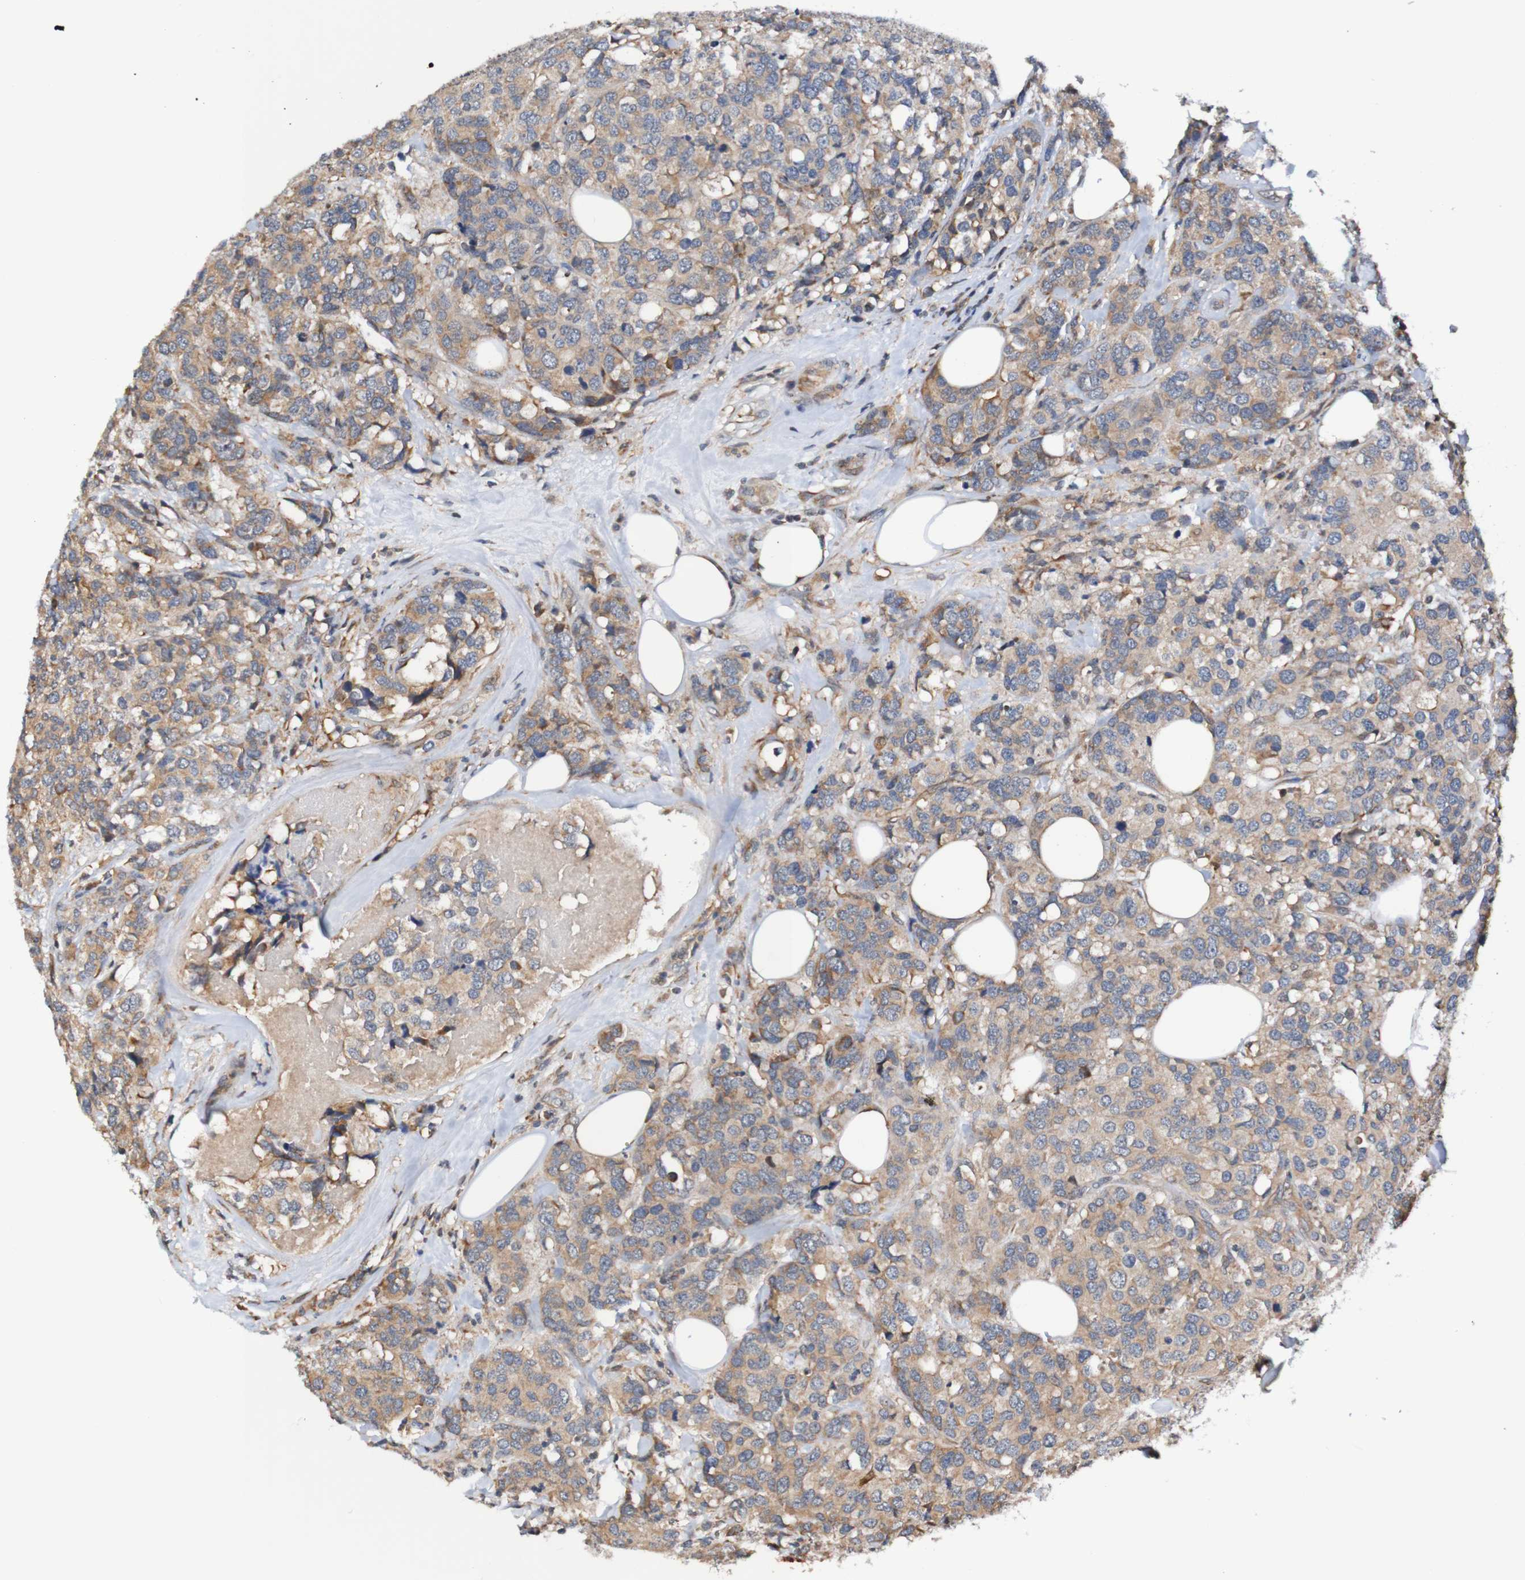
{"staining": {"intensity": "moderate", "quantity": ">75%", "location": "cytoplasmic/membranous"}, "tissue": "breast cancer", "cell_type": "Tumor cells", "image_type": "cancer", "snomed": [{"axis": "morphology", "description": "Lobular carcinoma"}, {"axis": "topography", "description": "Breast"}], "caption": "Breast cancer stained with a protein marker displays moderate staining in tumor cells.", "gene": "AXIN1", "patient": {"sex": "female", "age": 59}}